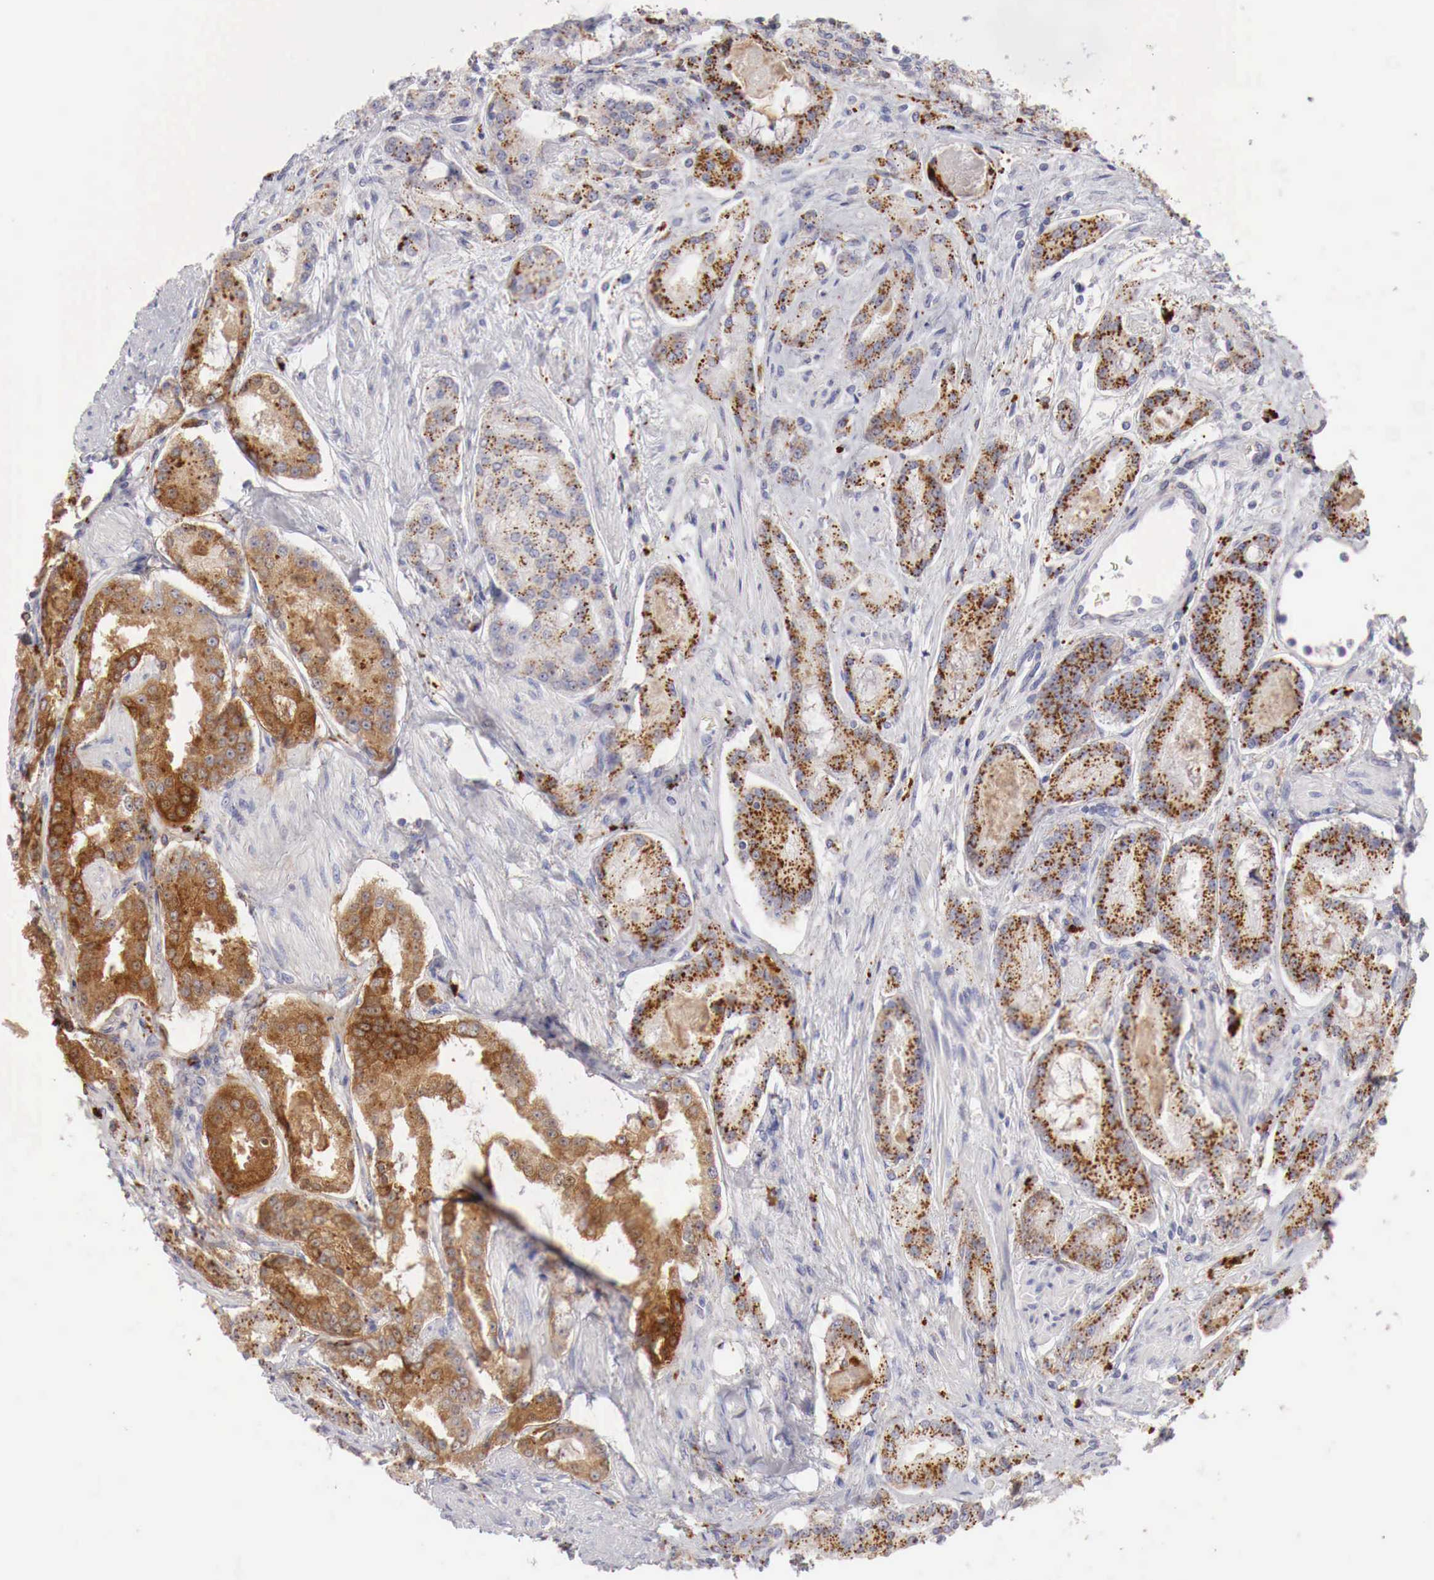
{"staining": {"intensity": "moderate", "quantity": "25%-75%", "location": "cytoplasmic/membranous"}, "tissue": "prostate cancer", "cell_type": "Tumor cells", "image_type": "cancer", "snomed": [{"axis": "morphology", "description": "Adenocarcinoma, Medium grade"}, {"axis": "topography", "description": "Prostate"}], "caption": "Immunohistochemistry (IHC) (DAB) staining of prostate cancer exhibits moderate cytoplasmic/membranous protein positivity in approximately 25%-75% of tumor cells. (DAB (3,3'-diaminobenzidine) IHC with brightfield microscopy, high magnification).", "gene": "GLA", "patient": {"sex": "male", "age": 72}}